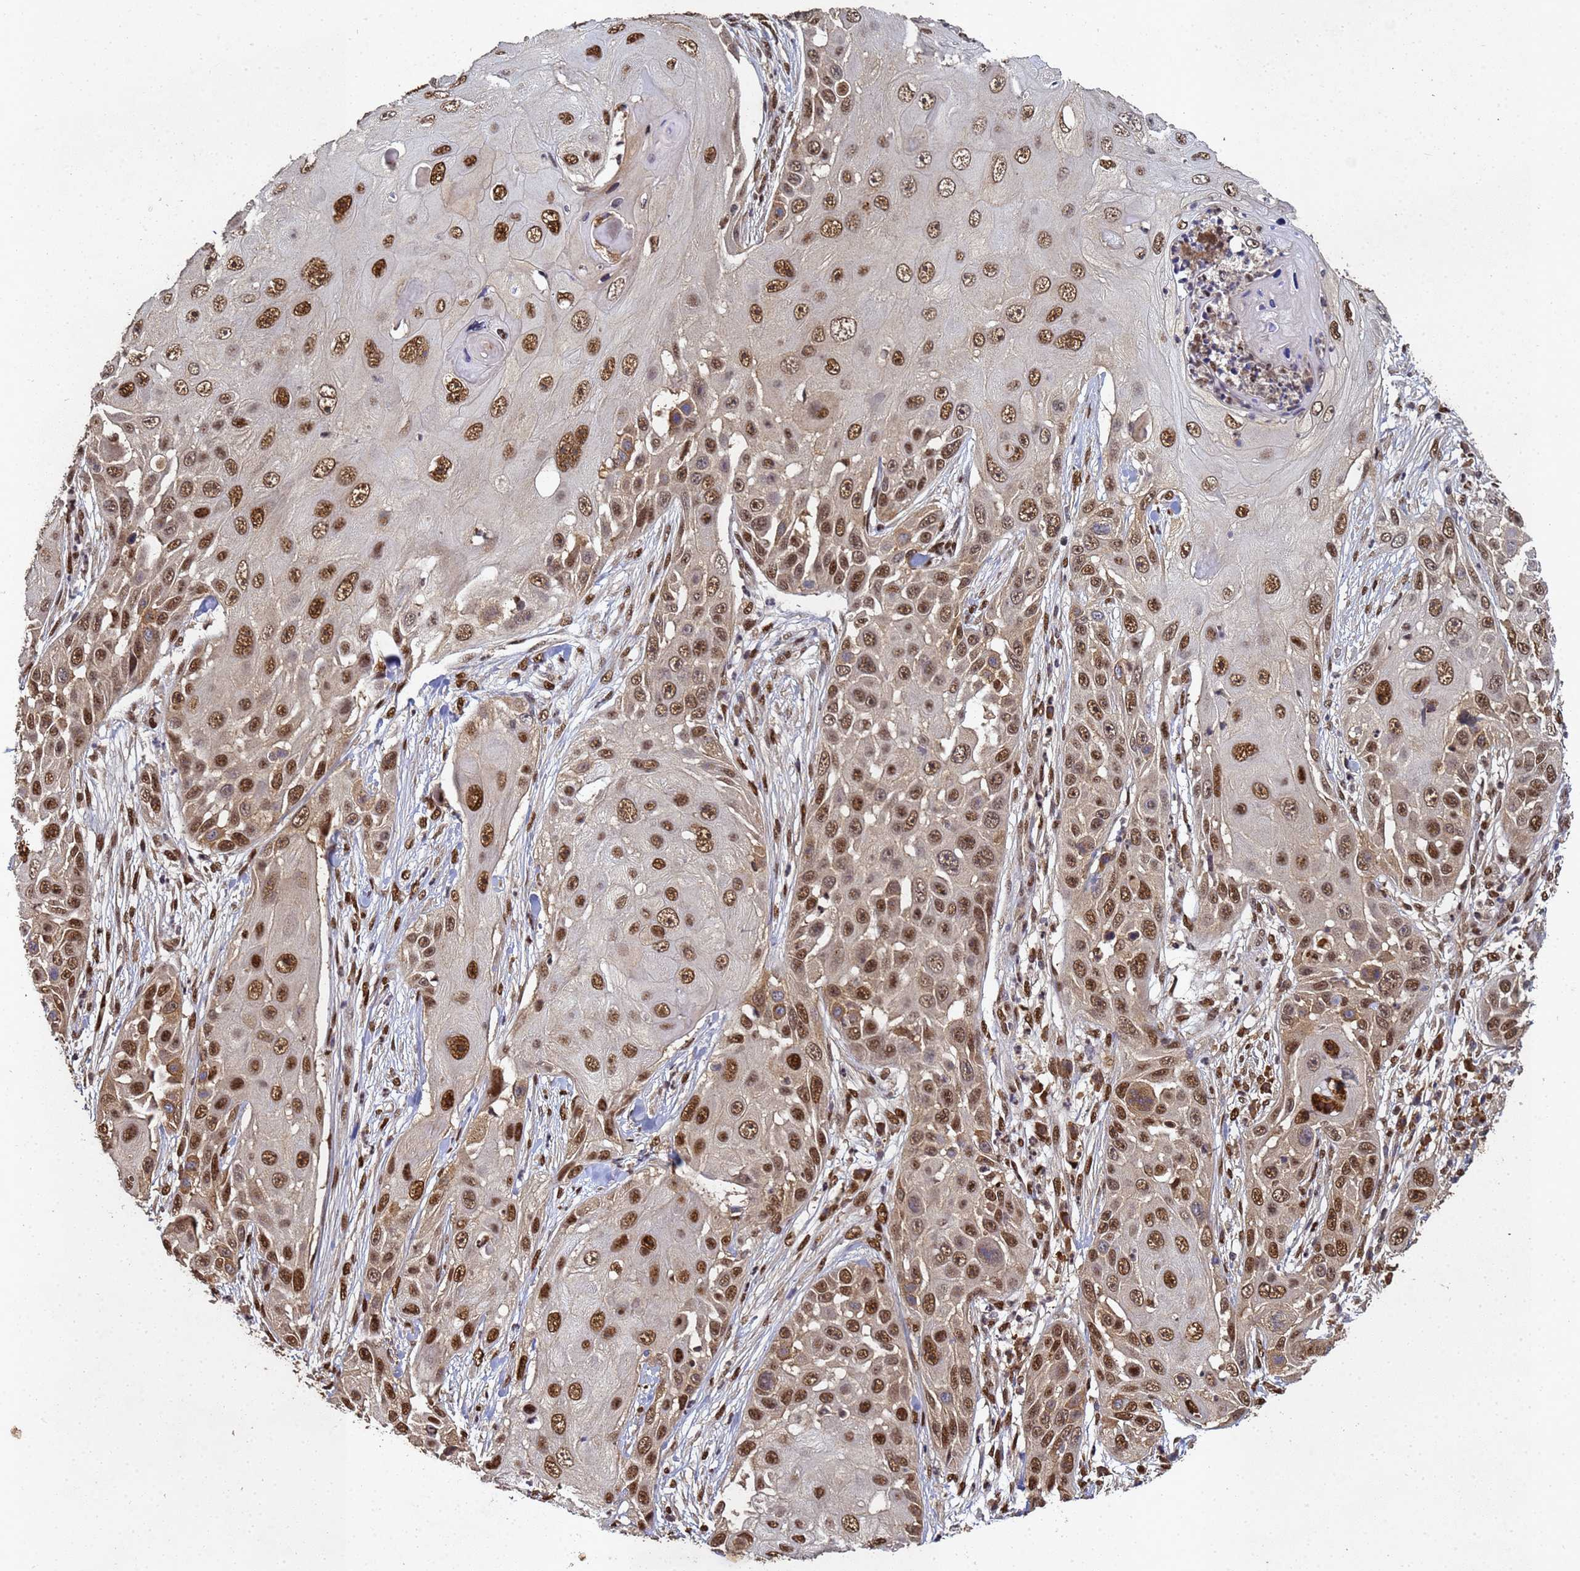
{"staining": {"intensity": "strong", "quantity": ">75%", "location": "nuclear"}, "tissue": "skin cancer", "cell_type": "Tumor cells", "image_type": "cancer", "snomed": [{"axis": "morphology", "description": "Squamous cell carcinoma, NOS"}, {"axis": "topography", "description": "Skin"}], "caption": "DAB immunohistochemical staining of squamous cell carcinoma (skin) reveals strong nuclear protein expression in approximately >75% of tumor cells.", "gene": "SECISBP2", "patient": {"sex": "female", "age": 44}}